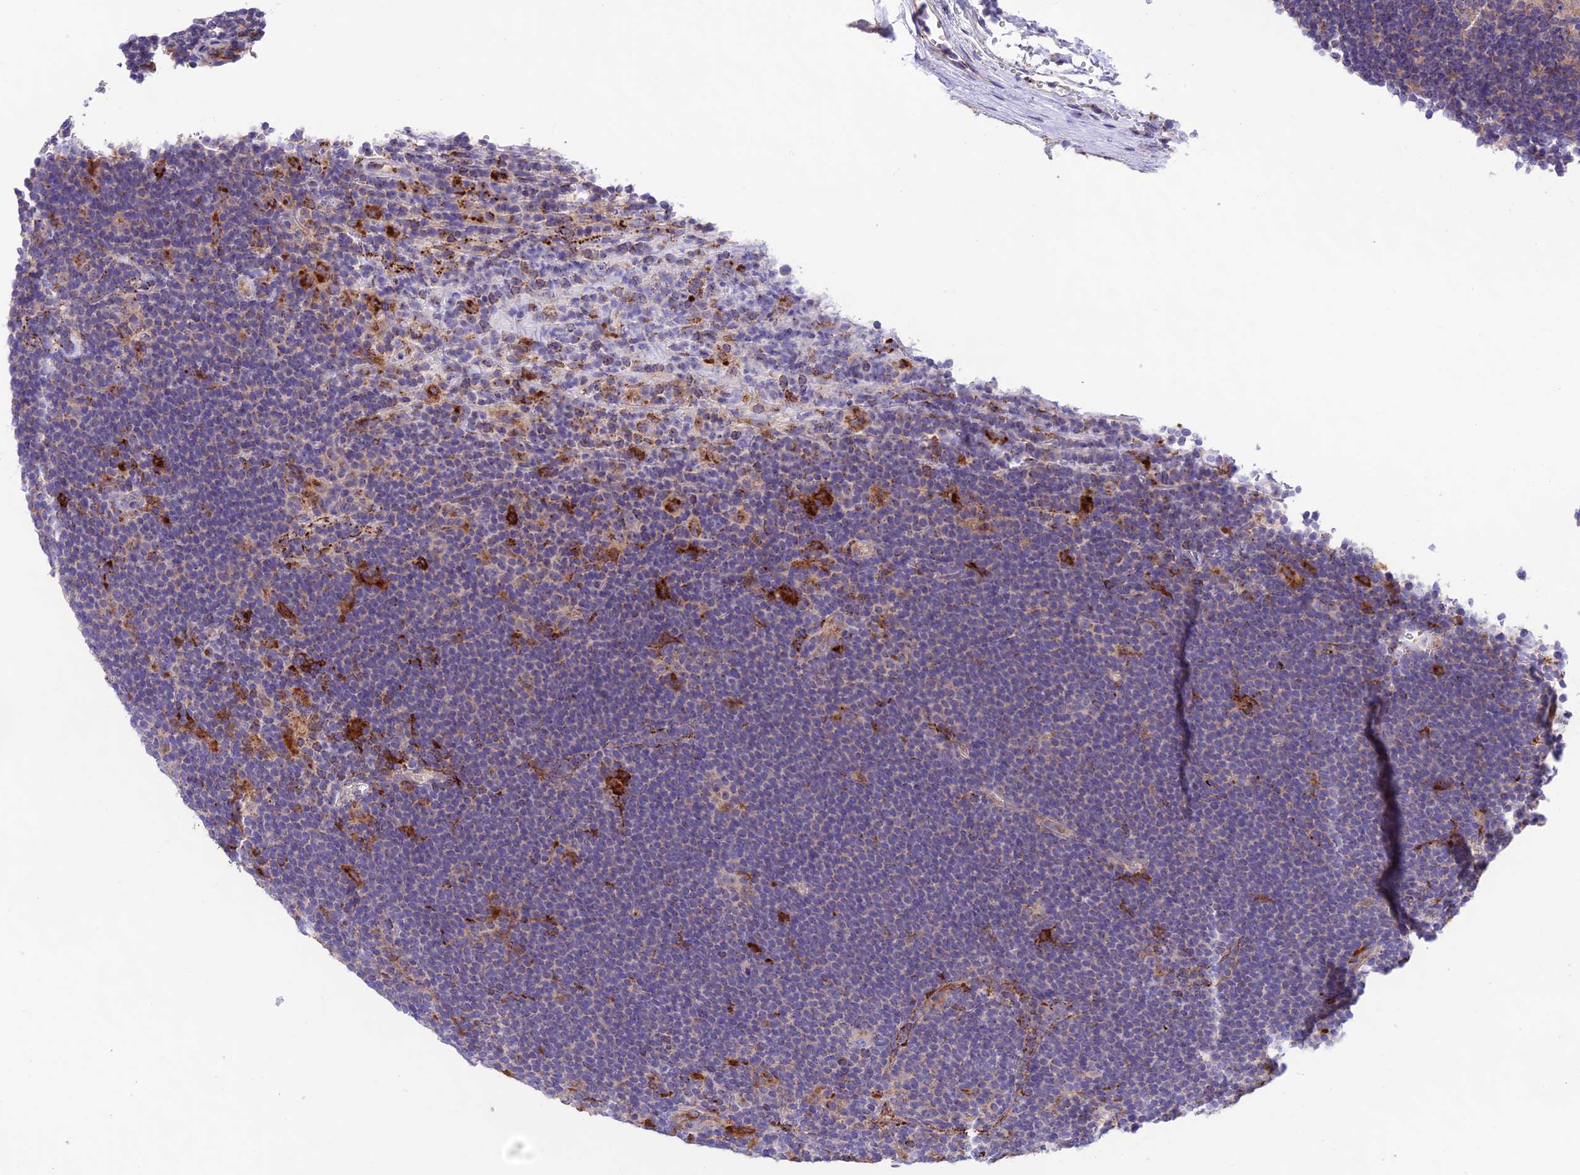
{"staining": {"intensity": "weak", "quantity": "25%-75%", "location": "cytoplasmic/membranous"}, "tissue": "lymphoma", "cell_type": "Tumor cells", "image_type": "cancer", "snomed": [{"axis": "morphology", "description": "Hodgkin's disease, NOS"}, {"axis": "topography", "description": "Lymph node"}], "caption": "Immunohistochemical staining of lymphoma exhibits low levels of weak cytoplasmic/membranous protein staining in about 25%-75% of tumor cells. The staining was performed using DAB (3,3'-diaminobenzidine) to visualize the protein expression in brown, while the nuclei were stained in blue with hematoxylin (Magnification: 20x).", "gene": "LACTB2", "patient": {"sex": "female", "age": 57}}